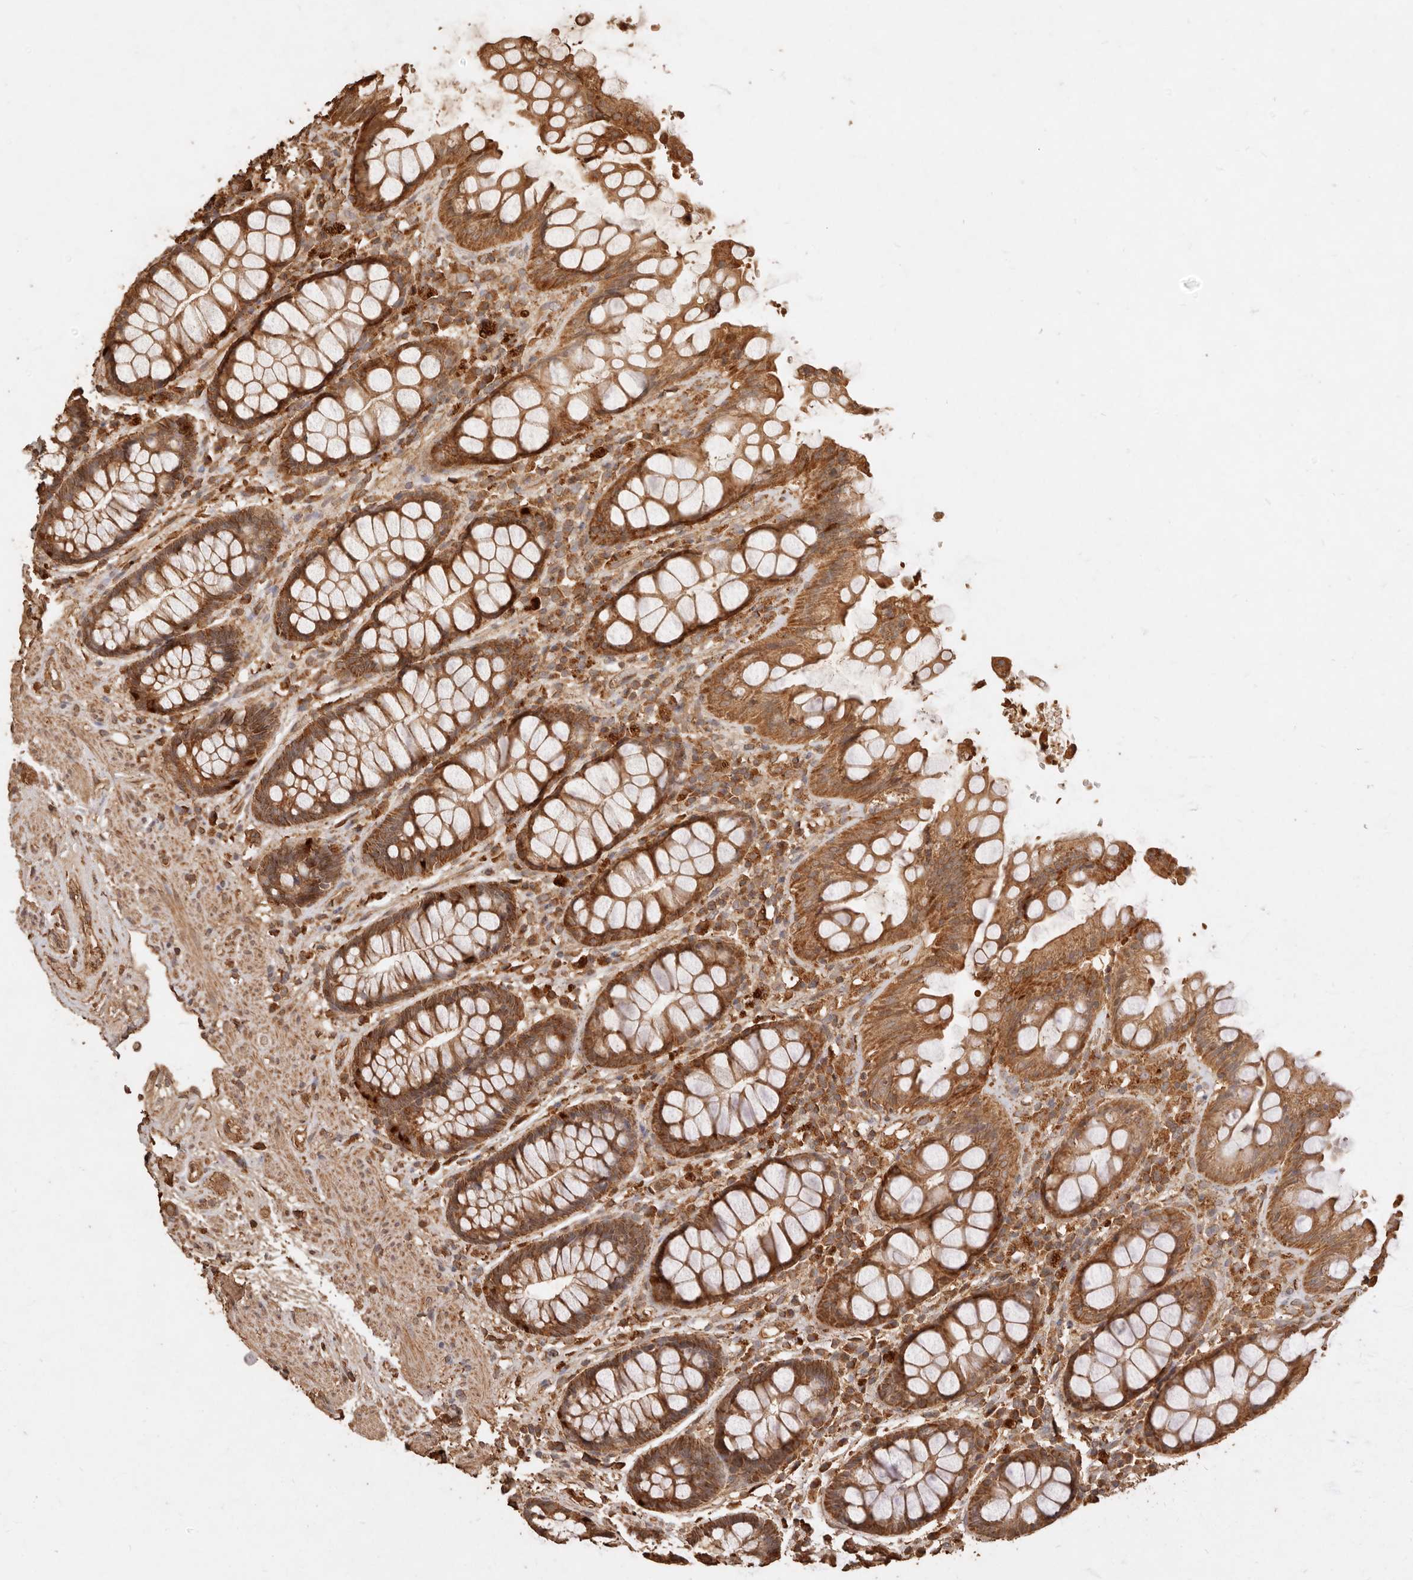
{"staining": {"intensity": "moderate", "quantity": ">75%", "location": "cytoplasmic/membranous"}, "tissue": "rectum", "cell_type": "Glandular cells", "image_type": "normal", "snomed": [{"axis": "morphology", "description": "Normal tissue, NOS"}, {"axis": "topography", "description": "Rectum"}], "caption": "Immunohistochemical staining of unremarkable human rectum exhibits medium levels of moderate cytoplasmic/membranous positivity in approximately >75% of glandular cells. The protein of interest is shown in brown color, while the nuclei are stained blue.", "gene": "FAM180B", "patient": {"sex": "male", "age": 64}}